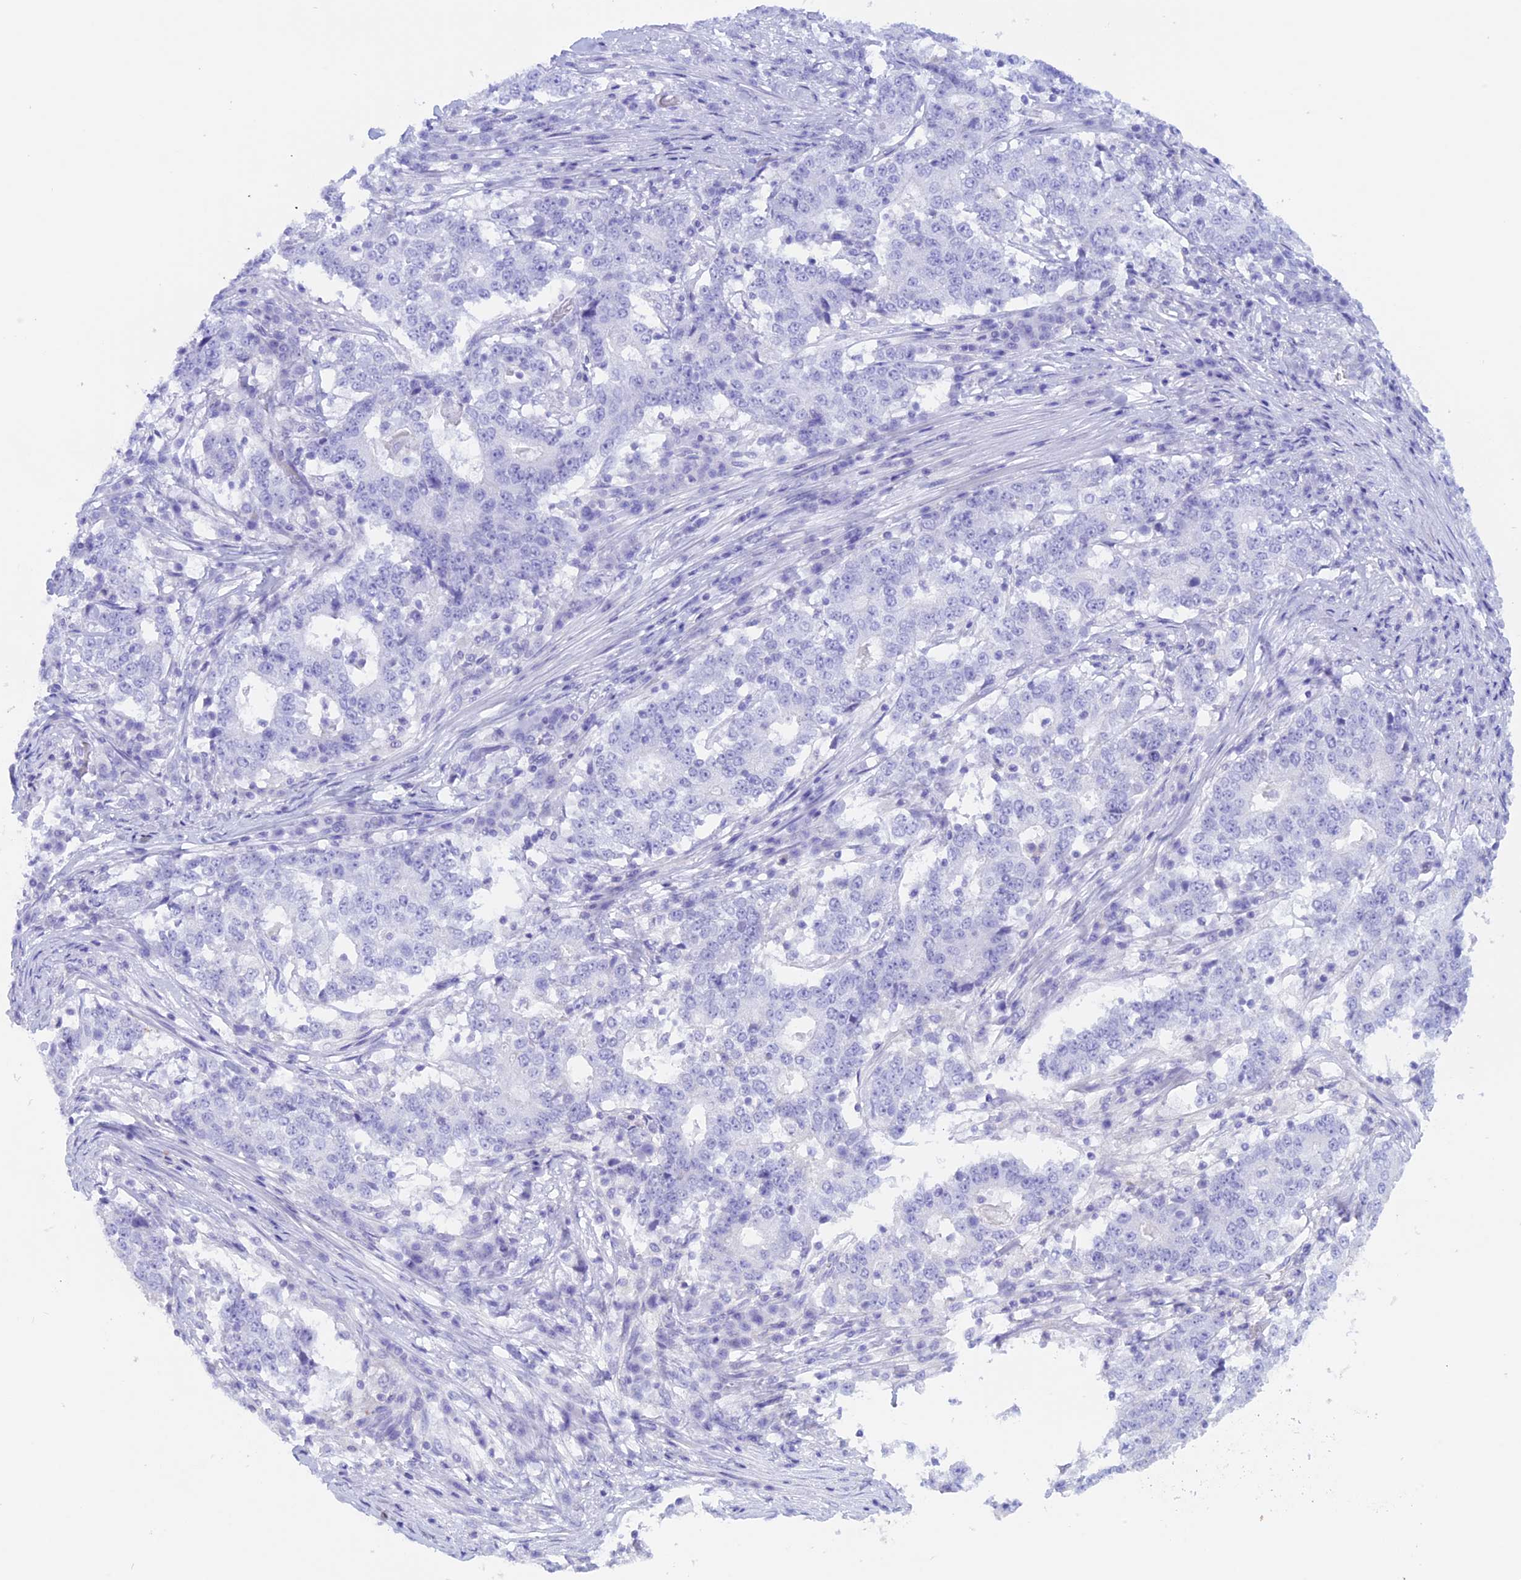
{"staining": {"intensity": "negative", "quantity": "none", "location": "none"}, "tissue": "stomach cancer", "cell_type": "Tumor cells", "image_type": "cancer", "snomed": [{"axis": "morphology", "description": "Adenocarcinoma, NOS"}, {"axis": "topography", "description": "Stomach"}], "caption": "A photomicrograph of adenocarcinoma (stomach) stained for a protein shows no brown staining in tumor cells. (Stains: DAB (3,3'-diaminobenzidine) IHC with hematoxylin counter stain, Microscopy: brightfield microscopy at high magnification).", "gene": "RP1", "patient": {"sex": "male", "age": 59}}